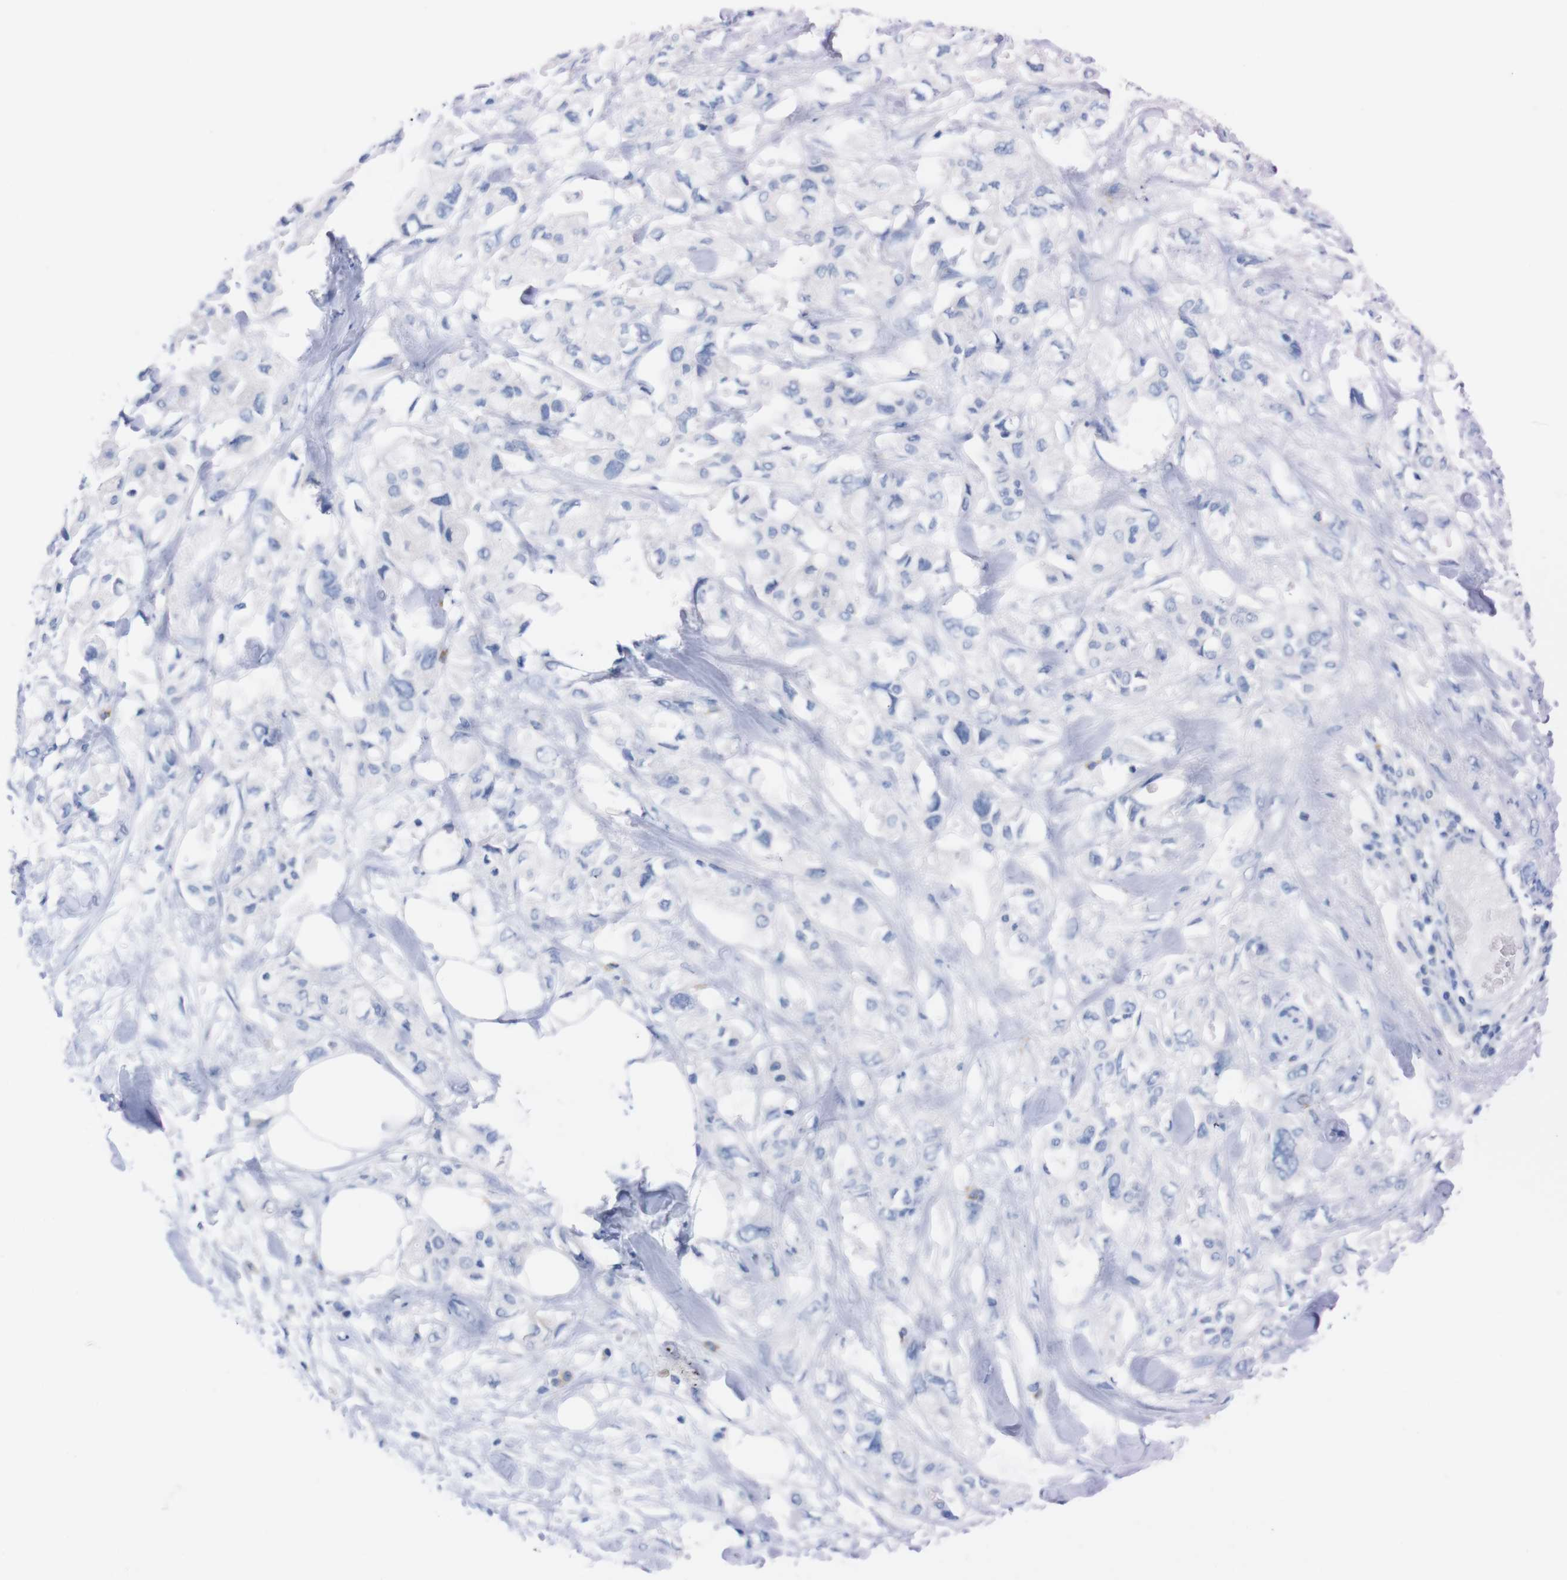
{"staining": {"intensity": "negative", "quantity": "none", "location": "none"}, "tissue": "pancreatic cancer", "cell_type": "Tumor cells", "image_type": "cancer", "snomed": [{"axis": "morphology", "description": "Adenocarcinoma, NOS"}, {"axis": "topography", "description": "Pancreas"}], "caption": "Protein analysis of pancreatic cancer (adenocarcinoma) displays no significant expression in tumor cells.", "gene": "TMEM243", "patient": {"sex": "female", "age": 56}}